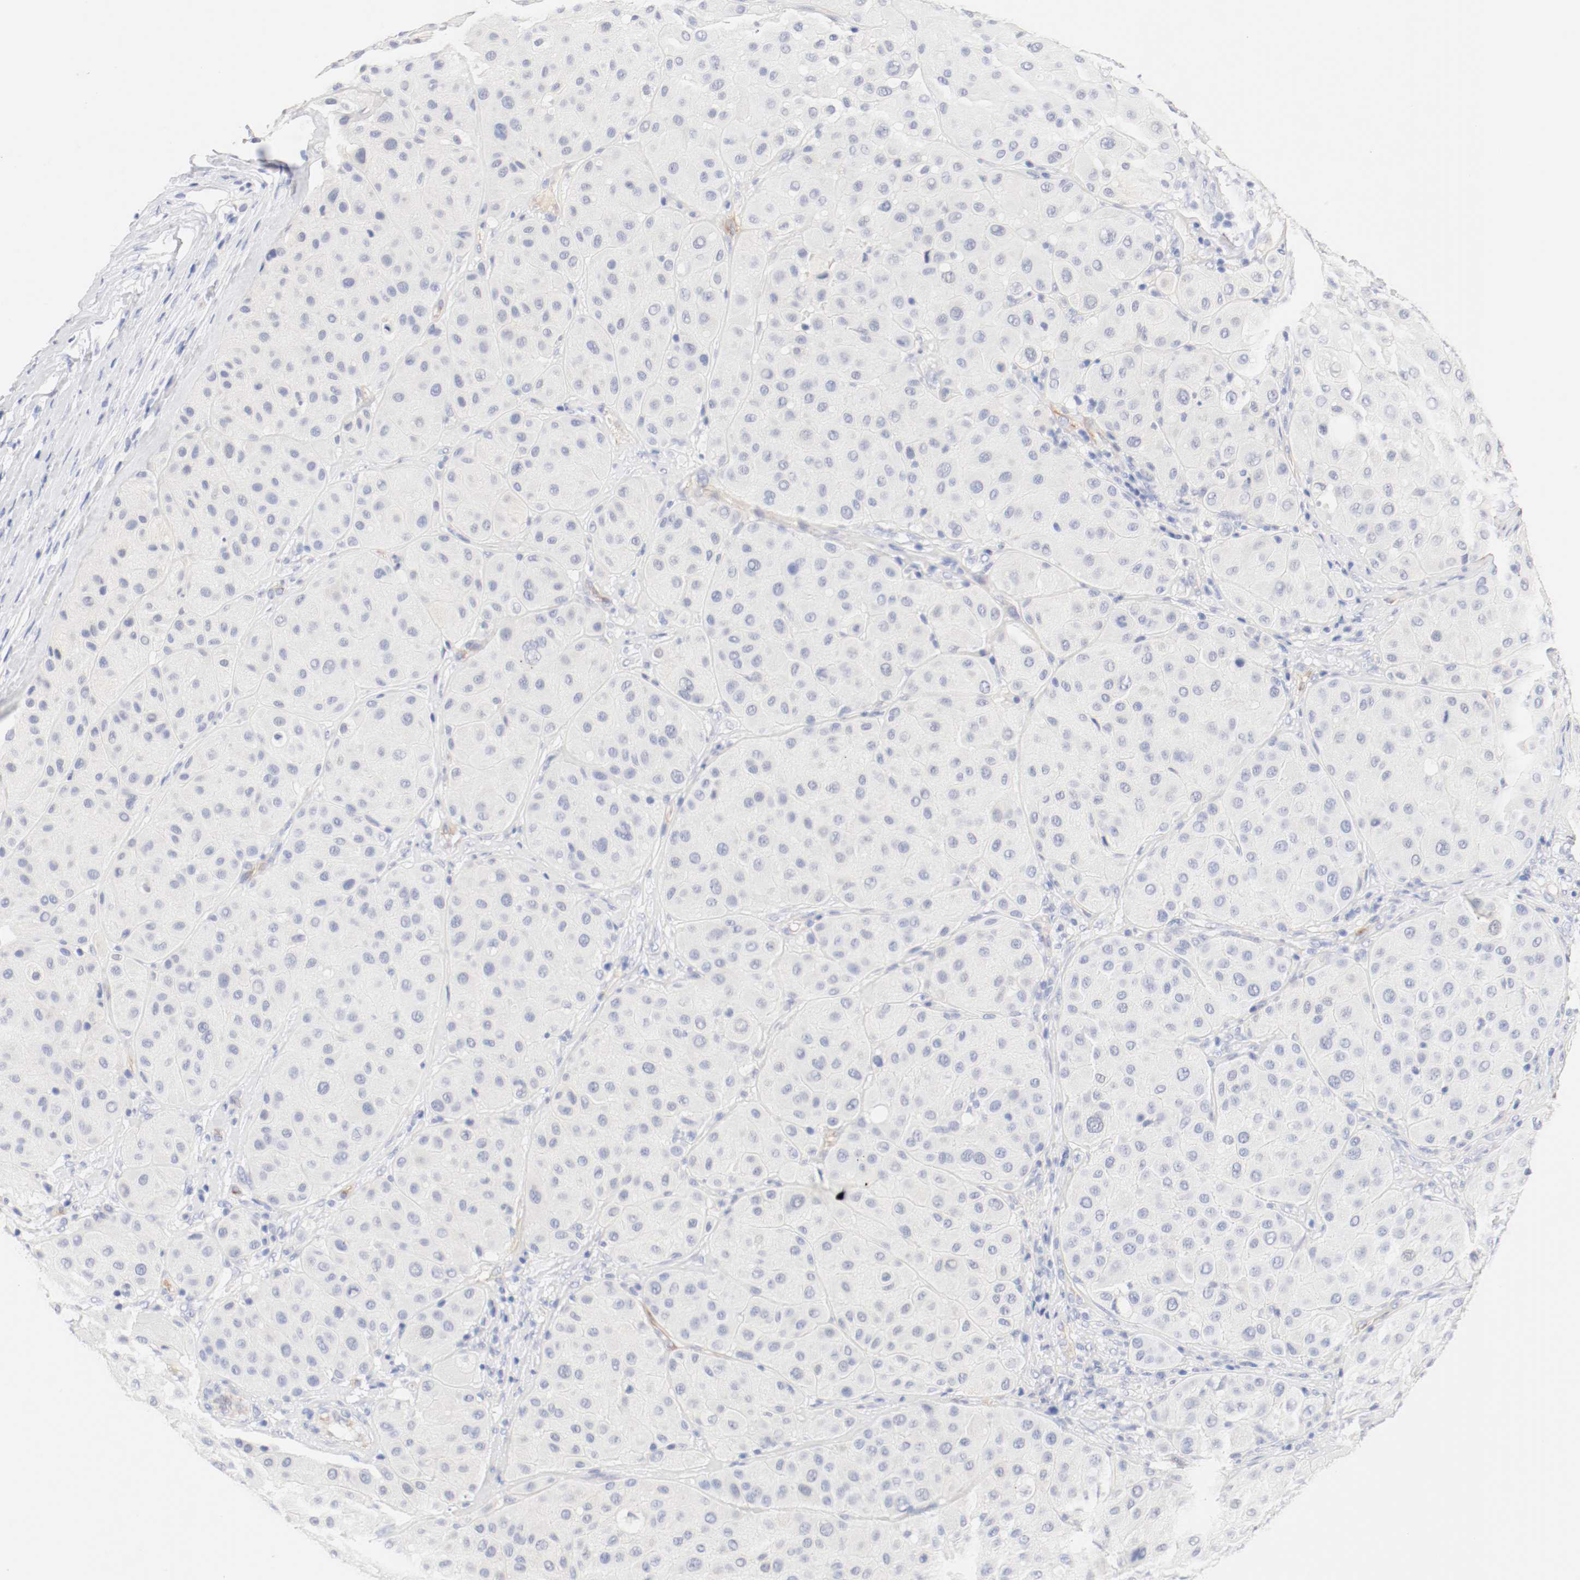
{"staining": {"intensity": "negative", "quantity": "none", "location": "none"}, "tissue": "melanoma", "cell_type": "Tumor cells", "image_type": "cancer", "snomed": [{"axis": "morphology", "description": "Normal tissue, NOS"}, {"axis": "morphology", "description": "Malignant melanoma, Metastatic site"}, {"axis": "topography", "description": "Skin"}], "caption": "This photomicrograph is of melanoma stained with immunohistochemistry (IHC) to label a protein in brown with the nuclei are counter-stained blue. There is no expression in tumor cells.", "gene": "HOMER1", "patient": {"sex": "male", "age": 41}}